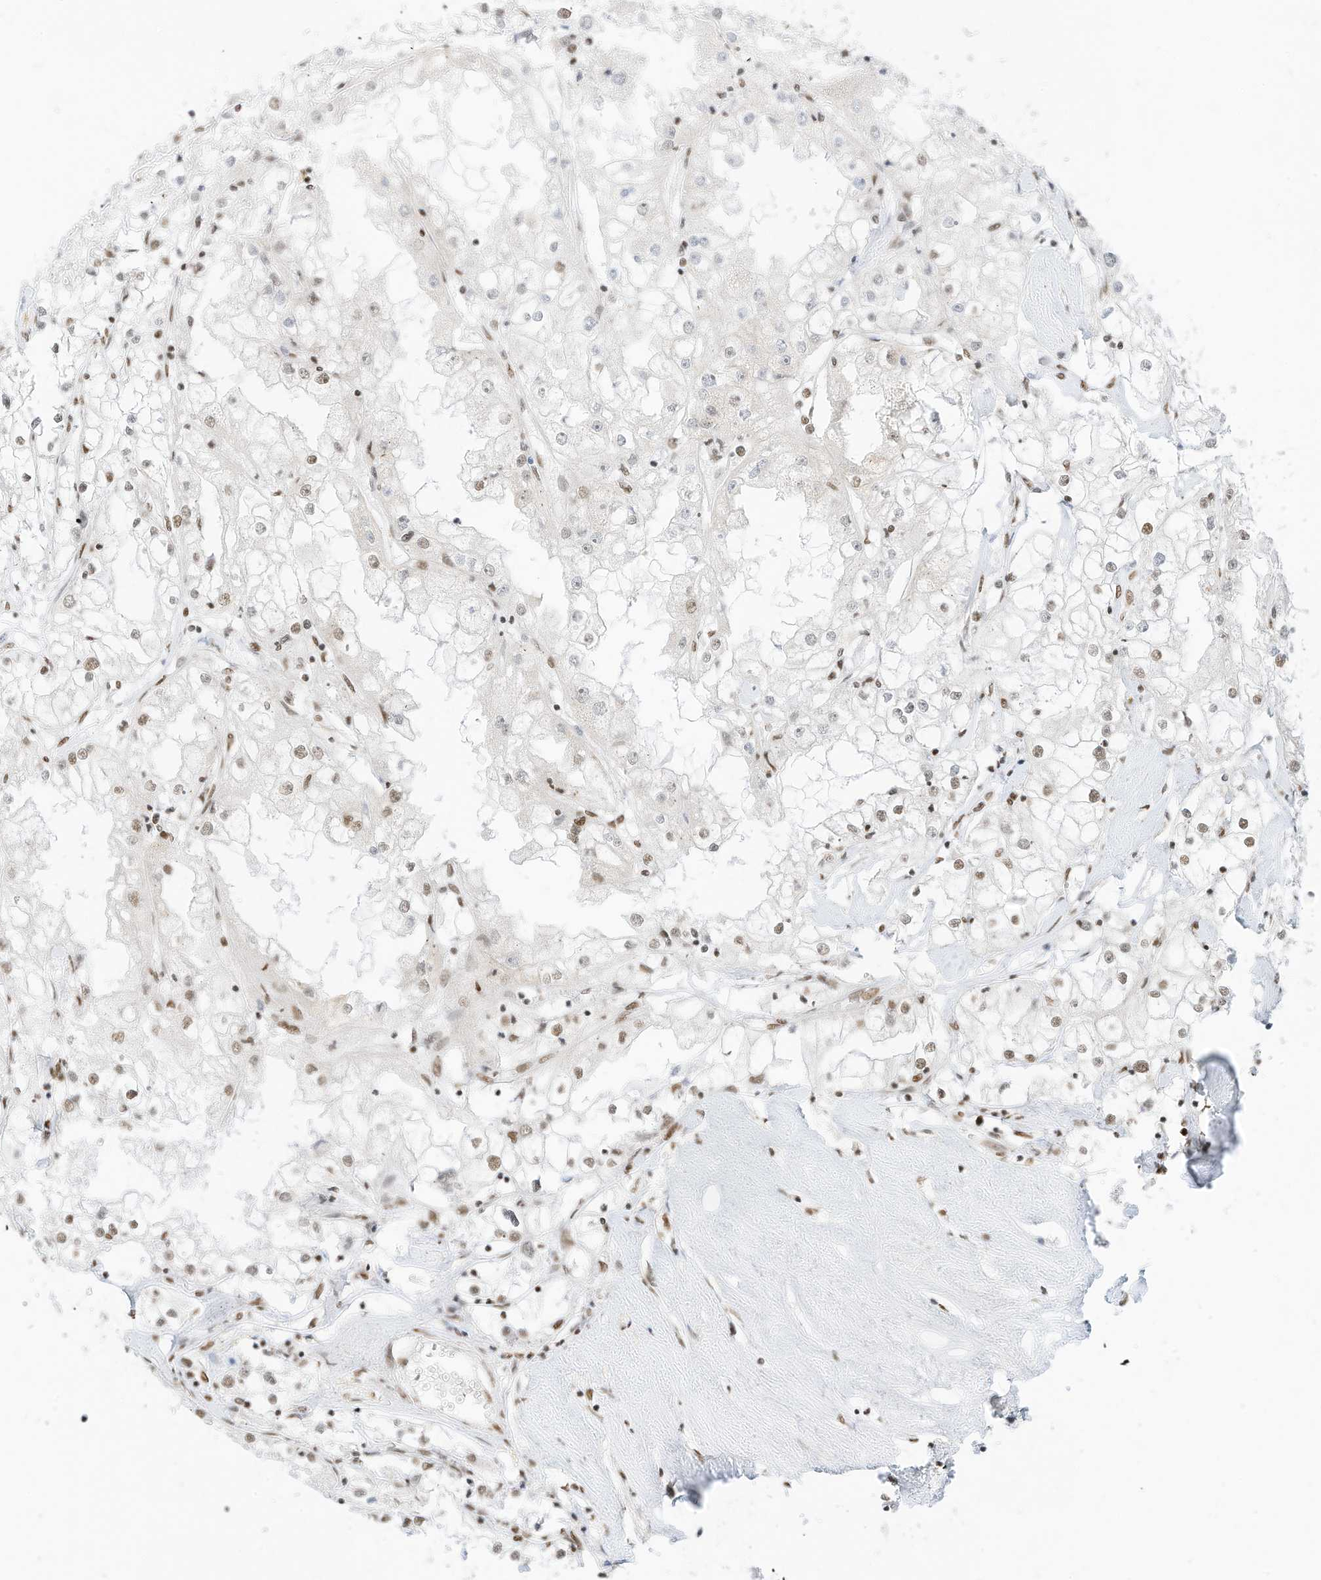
{"staining": {"intensity": "weak", "quantity": "25%-75%", "location": "nuclear"}, "tissue": "renal cancer", "cell_type": "Tumor cells", "image_type": "cancer", "snomed": [{"axis": "morphology", "description": "Adenocarcinoma, NOS"}, {"axis": "topography", "description": "Kidney"}], "caption": "Immunohistochemistry photomicrograph of human renal adenocarcinoma stained for a protein (brown), which shows low levels of weak nuclear positivity in about 25%-75% of tumor cells.", "gene": "SMARCA2", "patient": {"sex": "male", "age": 56}}